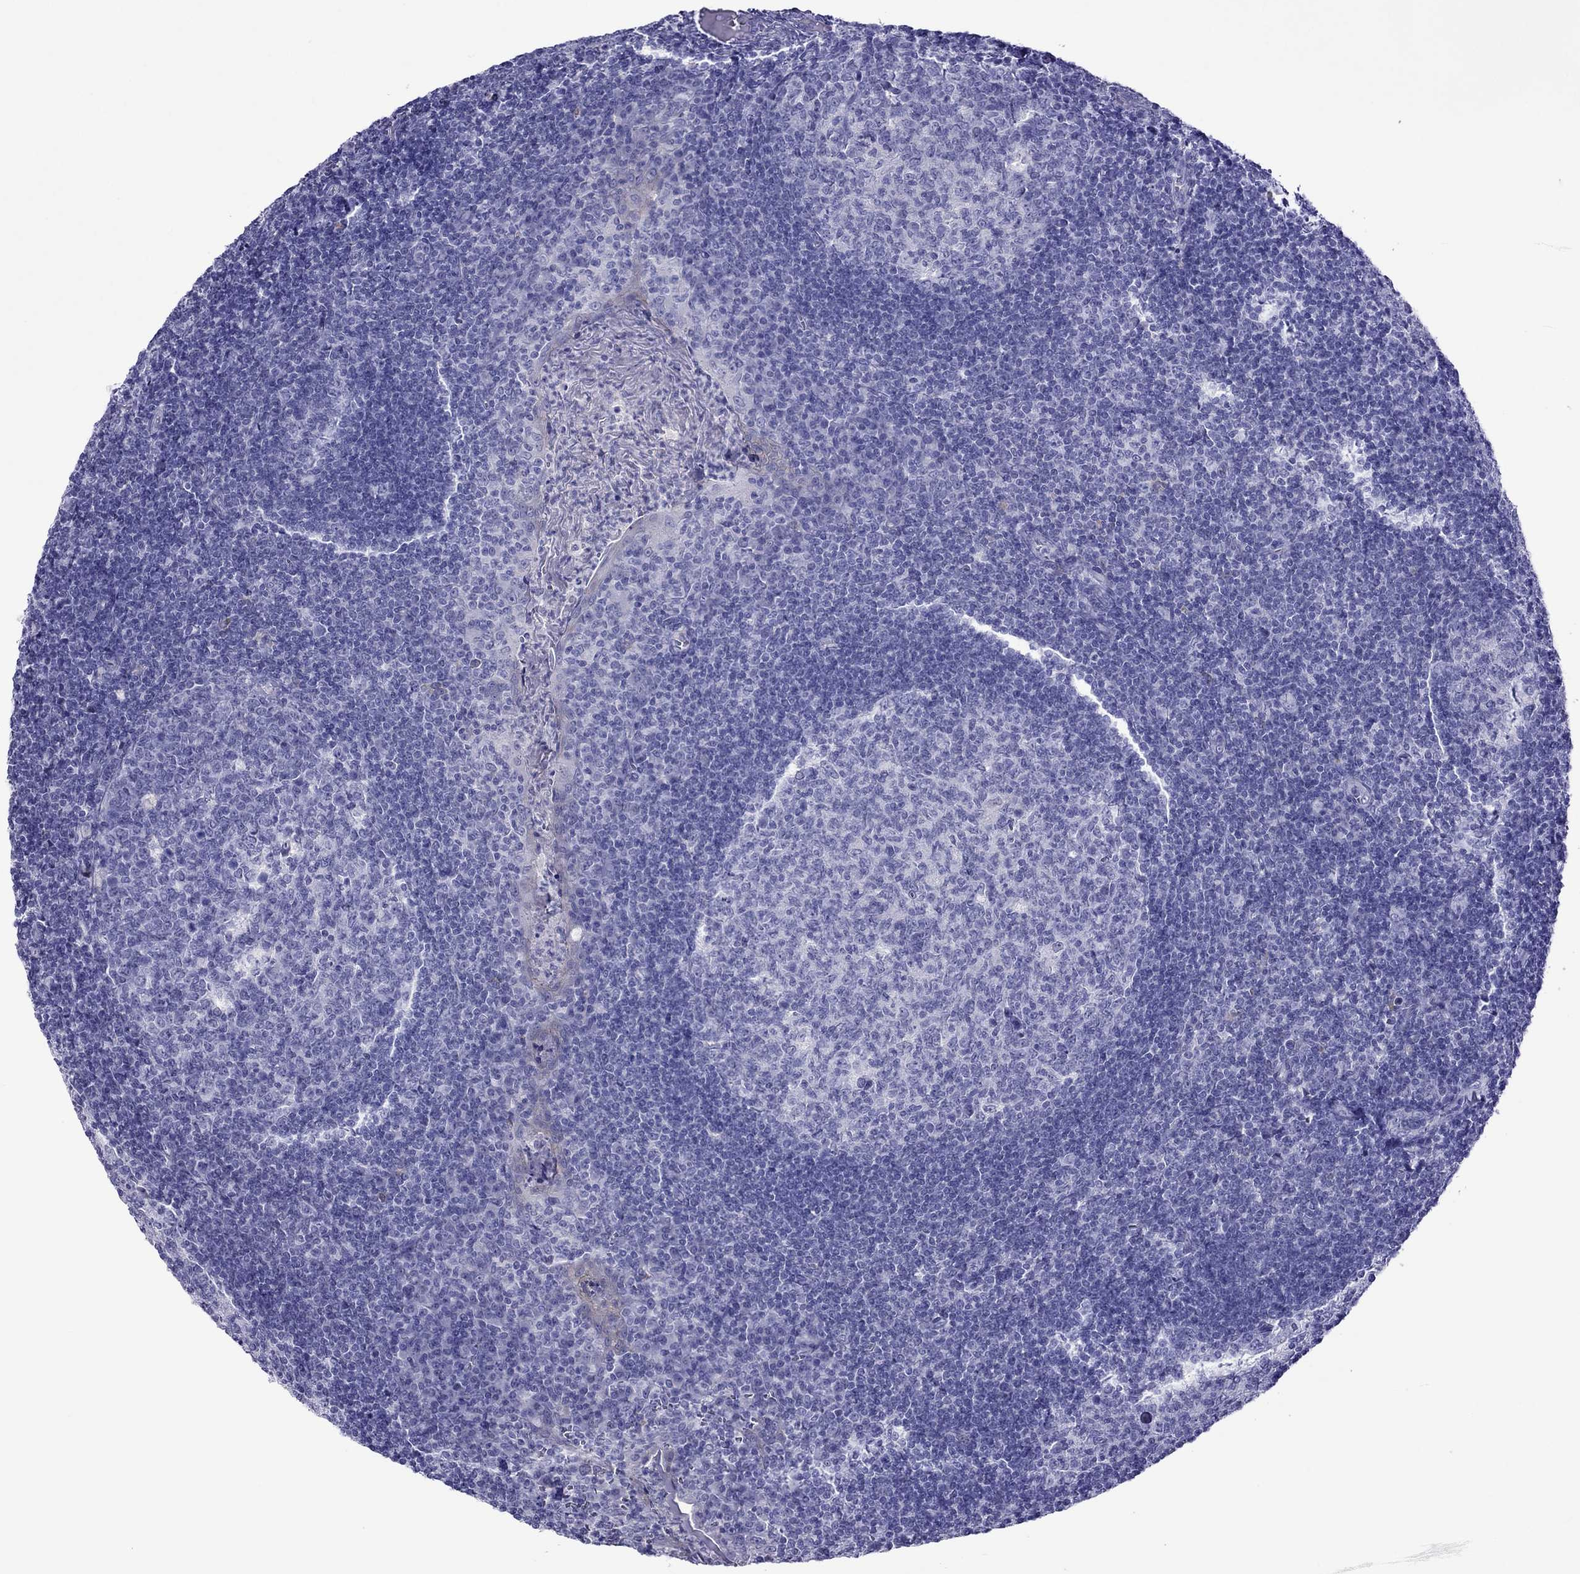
{"staining": {"intensity": "negative", "quantity": "none", "location": "none"}, "tissue": "tonsil", "cell_type": "Germinal center cells", "image_type": "normal", "snomed": [{"axis": "morphology", "description": "Normal tissue, NOS"}, {"axis": "topography", "description": "Tonsil"}], "caption": "DAB (3,3'-diaminobenzidine) immunohistochemical staining of benign human tonsil shows no significant positivity in germinal center cells.", "gene": "PCDHA6", "patient": {"sex": "female", "age": 12}}